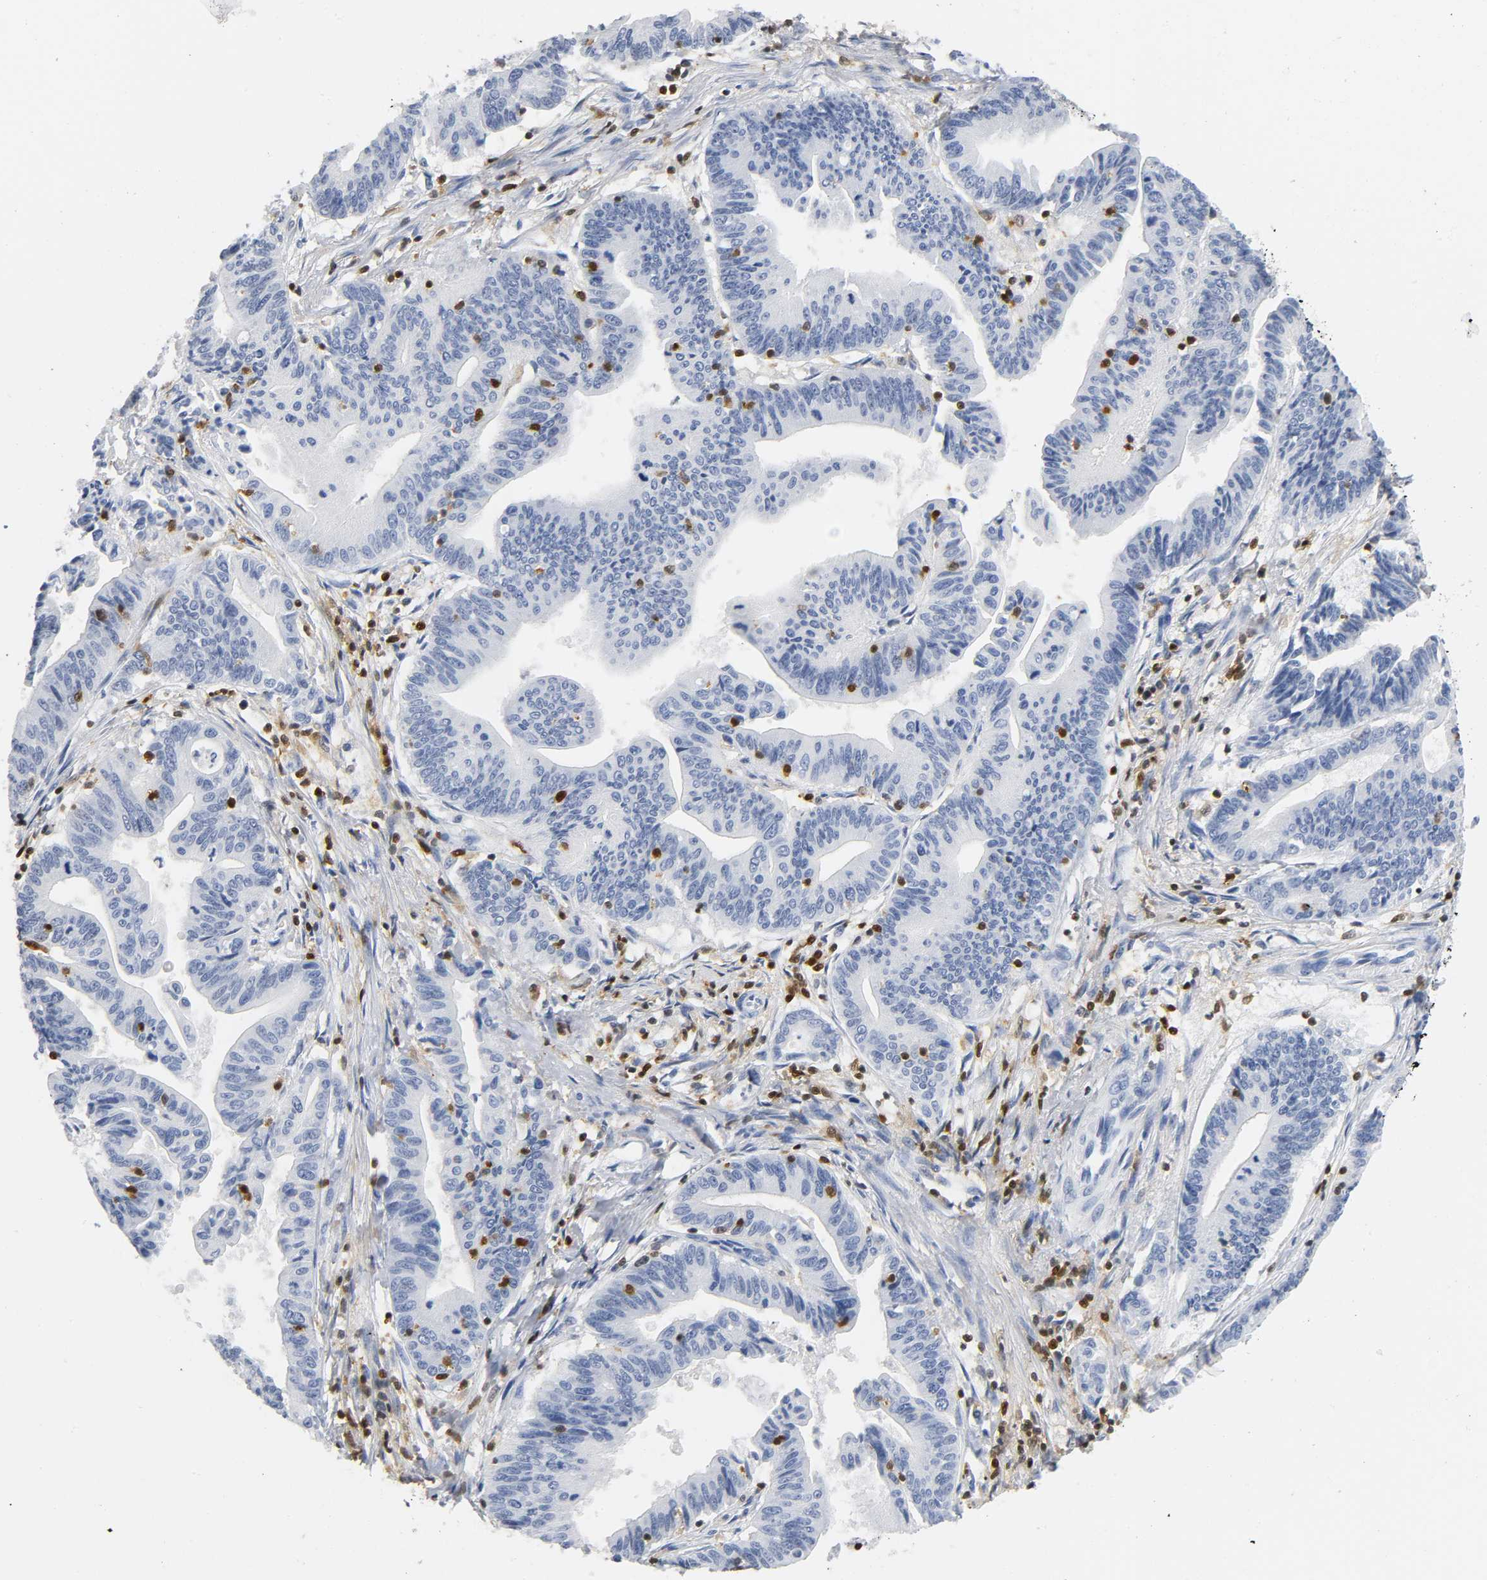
{"staining": {"intensity": "negative", "quantity": "none", "location": "none"}, "tissue": "pancreatic cancer", "cell_type": "Tumor cells", "image_type": "cancer", "snomed": [{"axis": "morphology", "description": "Adenocarcinoma, NOS"}, {"axis": "topography", "description": "Pancreas"}], "caption": "The micrograph reveals no significant staining in tumor cells of pancreatic cancer (adenocarcinoma).", "gene": "DOK2", "patient": {"sex": "male", "age": 77}}